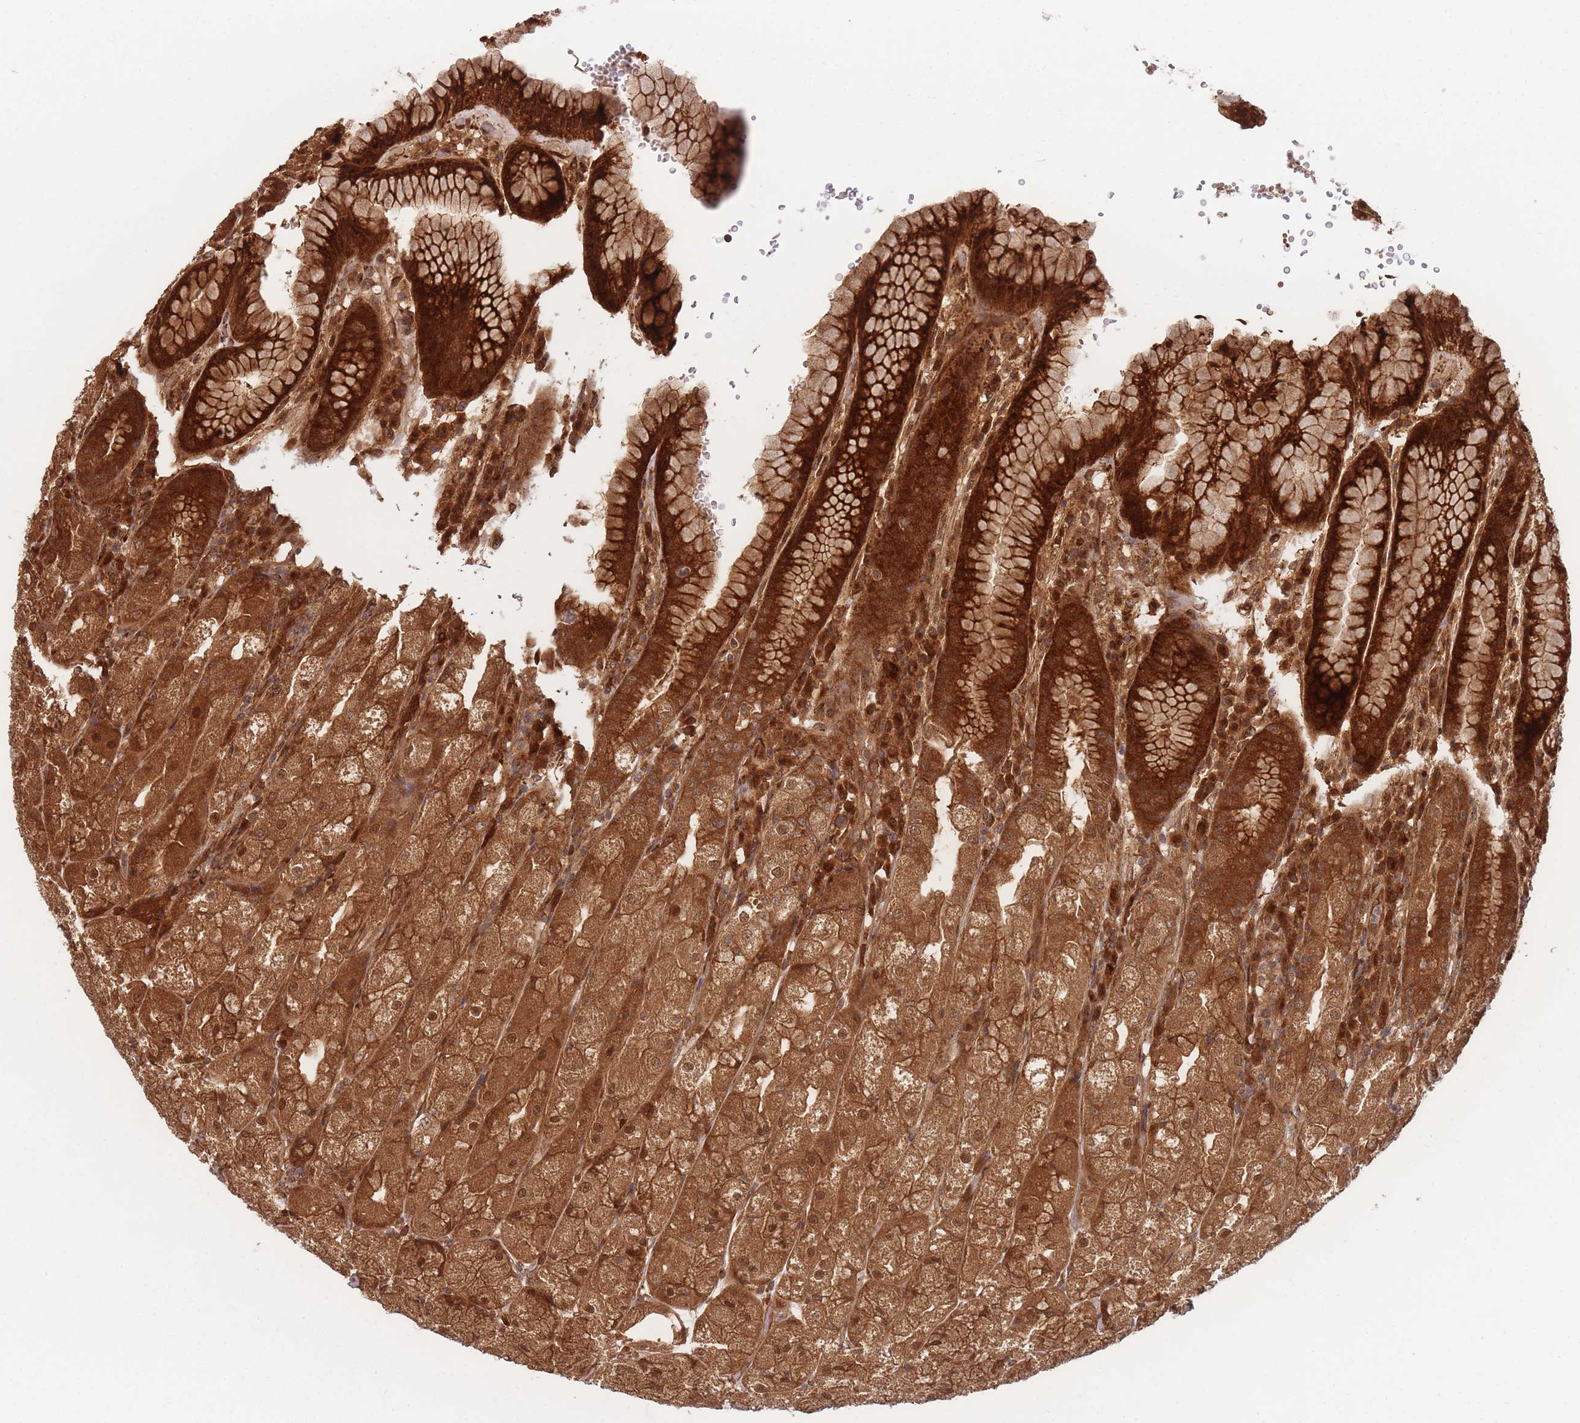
{"staining": {"intensity": "strong", "quantity": ">75%", "location": "cytoplasmic/membranous,nuclear"}, "tissue": "stomach", "cell_type": "Glandular cells", "image_type": "normal", "snomed": [{"axis": "morphology", "description": "Normal tissue, NOS"}, {"axis": "topography", "description": "Stomach, upper"}], "caption": "A high-resolution histopathology image shows immunohistochemistry staining of unremarkable stomach, which displays strong cytoplasmic/membranous,nuclear expression in about >75% of glandular cells.", "gene": "PODXL2", "patient": {"sex": "male", "age": 52}}